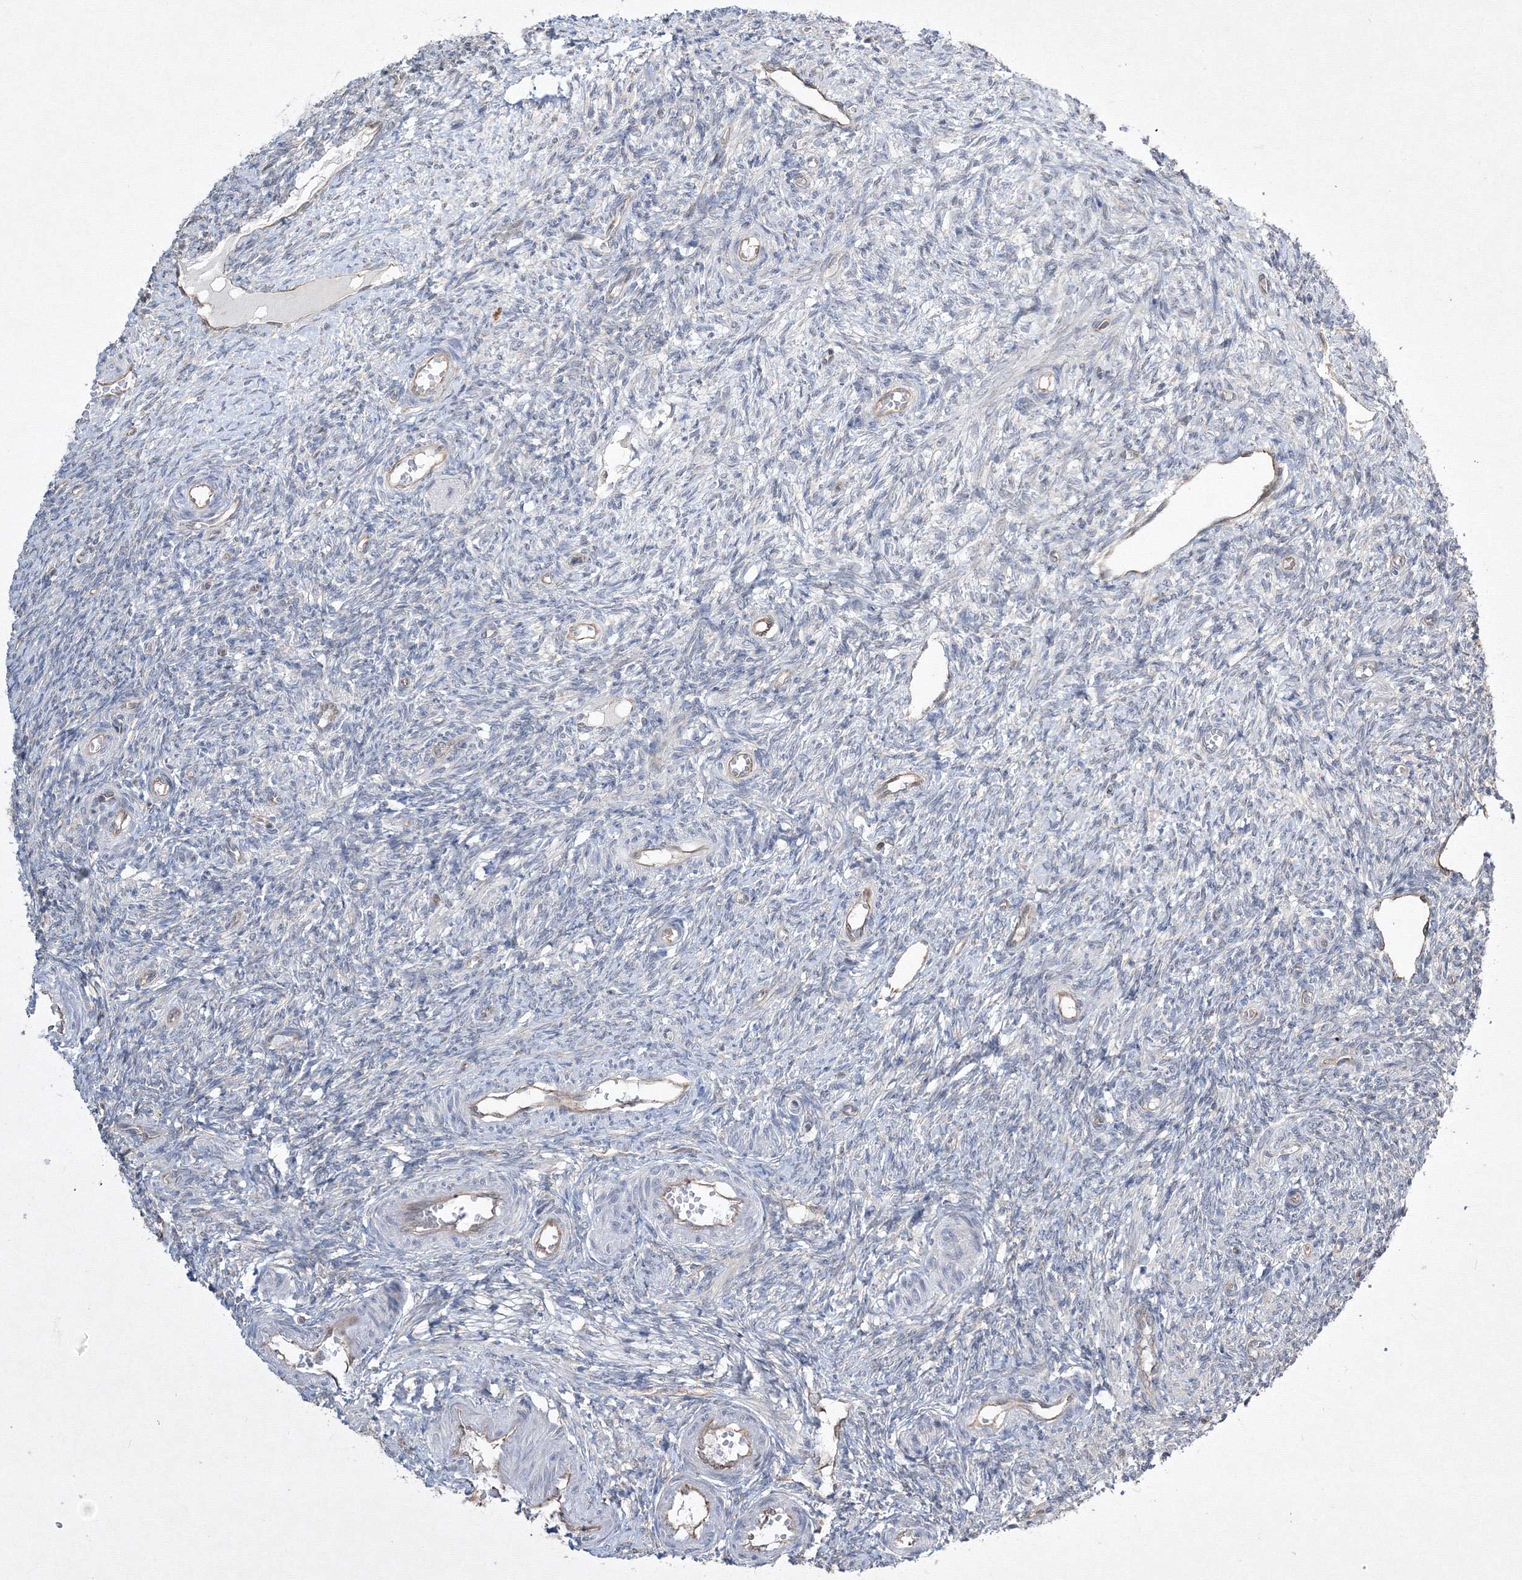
{"staining": {"intensity": "weak", "quantity": "25%-75%", "location": "cytoplasmic/membranous"}, "tissue": "ovary", "cell_type": "Follicle cells", "image_type": "normal", "snomed": [{"axis": "morphology", "description": "Normal tissue, NOS"}, {"axis": "topography", "description": "Ovary"}], "caption": "Immunohistochemical staining of normal ovary displays low levels of weak cytoplasmic/membranous positivity in about 25%-75% of follicle cells. Ihc stains the protein in brown and the nuclei are stained blue.", "gene": "FBXL8", "patient": {"sex": "female", "age": 27}}